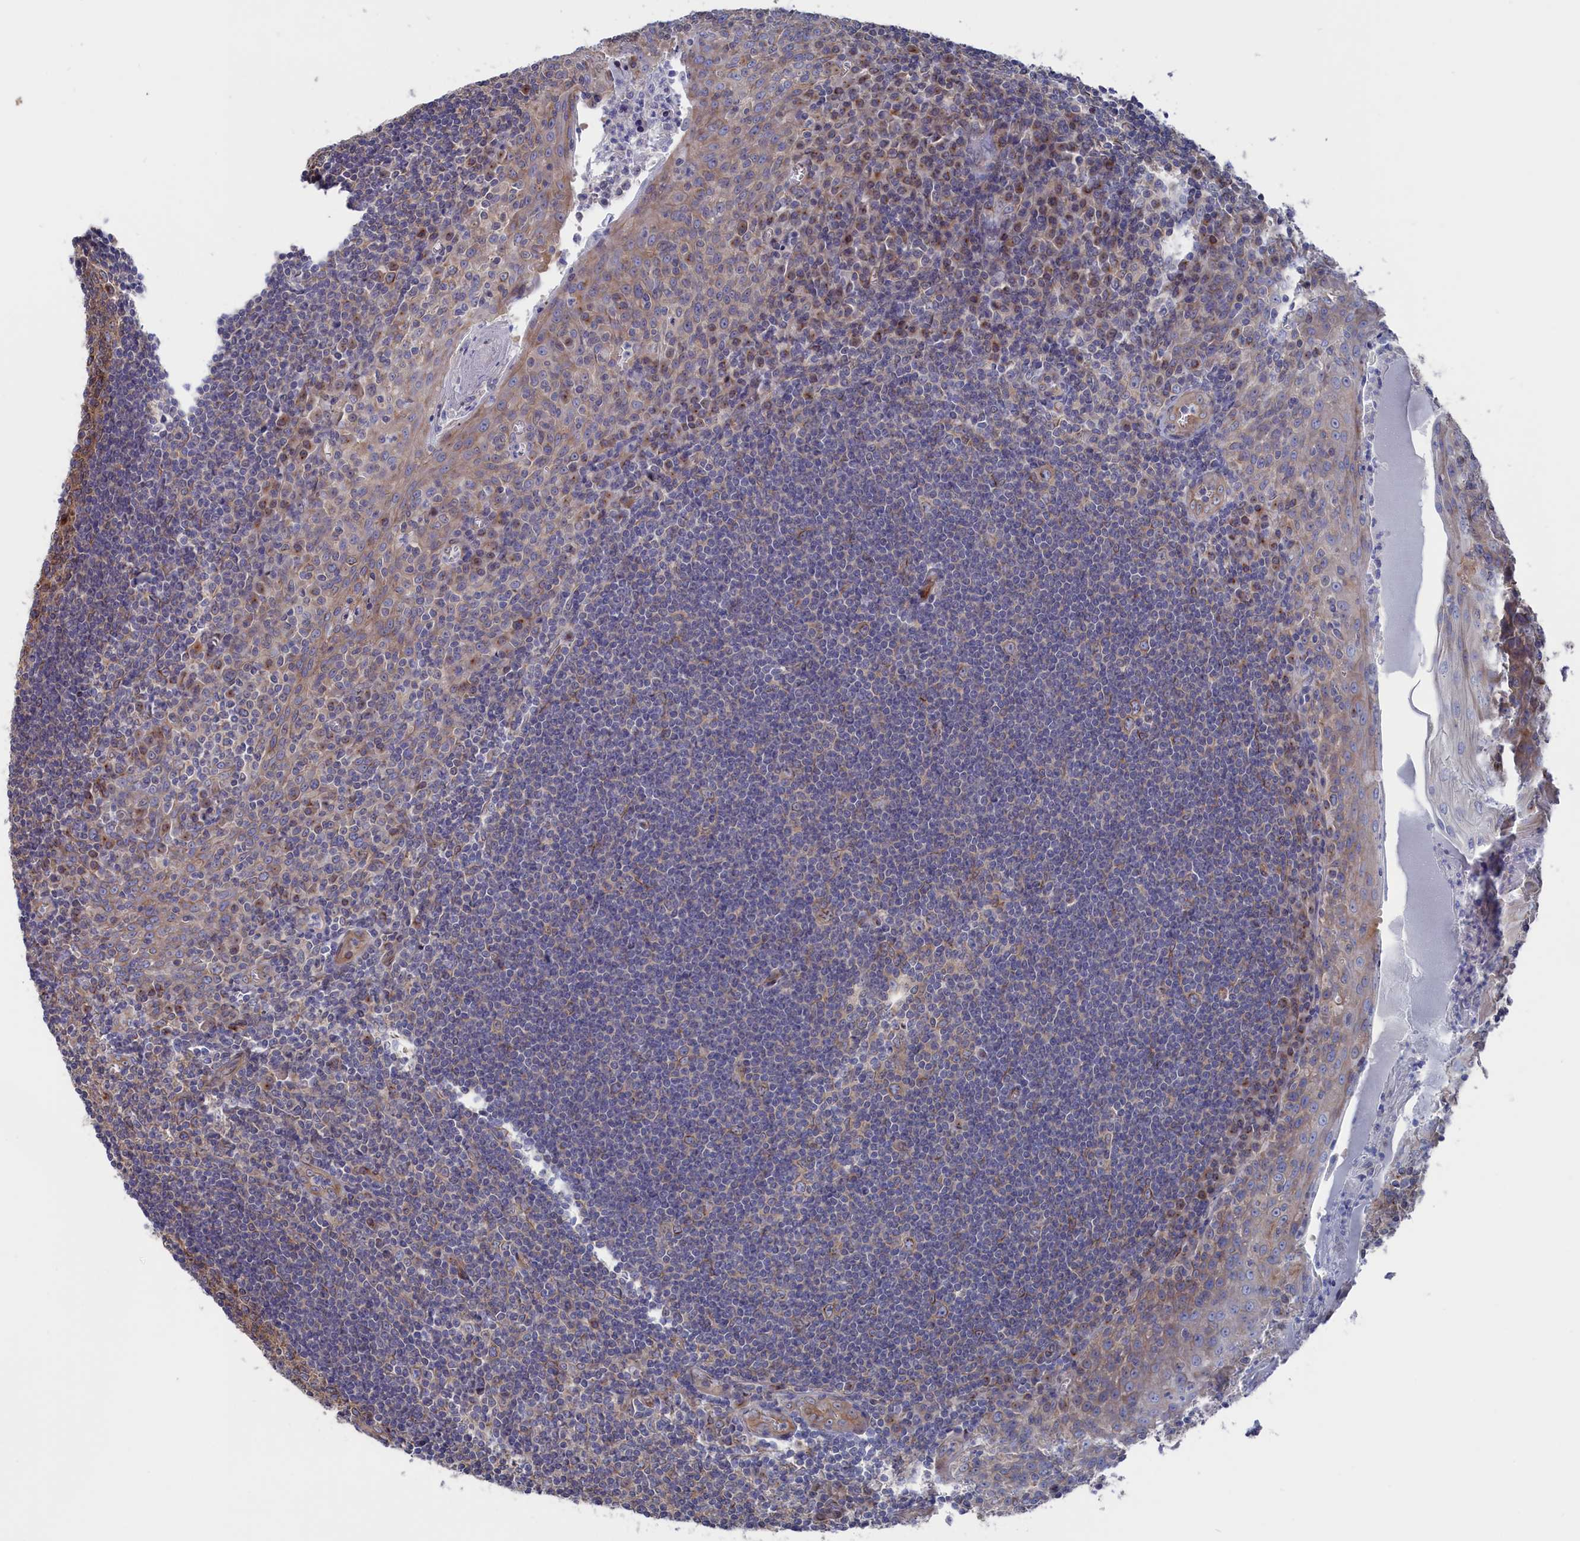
{"staining": {"intensity": "moderate", "quantity": "25%-75%", "location": "cytoplasmic/membranous"}, "tissue": "tonsil", "cell_type": "Germinal center cells", "image_type": "normal", "snomed": [{"axis": "morphology", "description": "Normal tissue, NOS"}, {"axis": "topography", "description": "Tonsil"}], "caption": "Germinal center cells demonstrate medium levels of moderate cytoplasmic/membranous expression in approximately 25%-75% of cells in benign tonsil. The staining is performed using DAB brown chromogen to label protein expression. The nuclei are counter-stained blue using hematoxylin.", "gene": "NUTF2", "patient": {"sex": "male", "age": 27}}